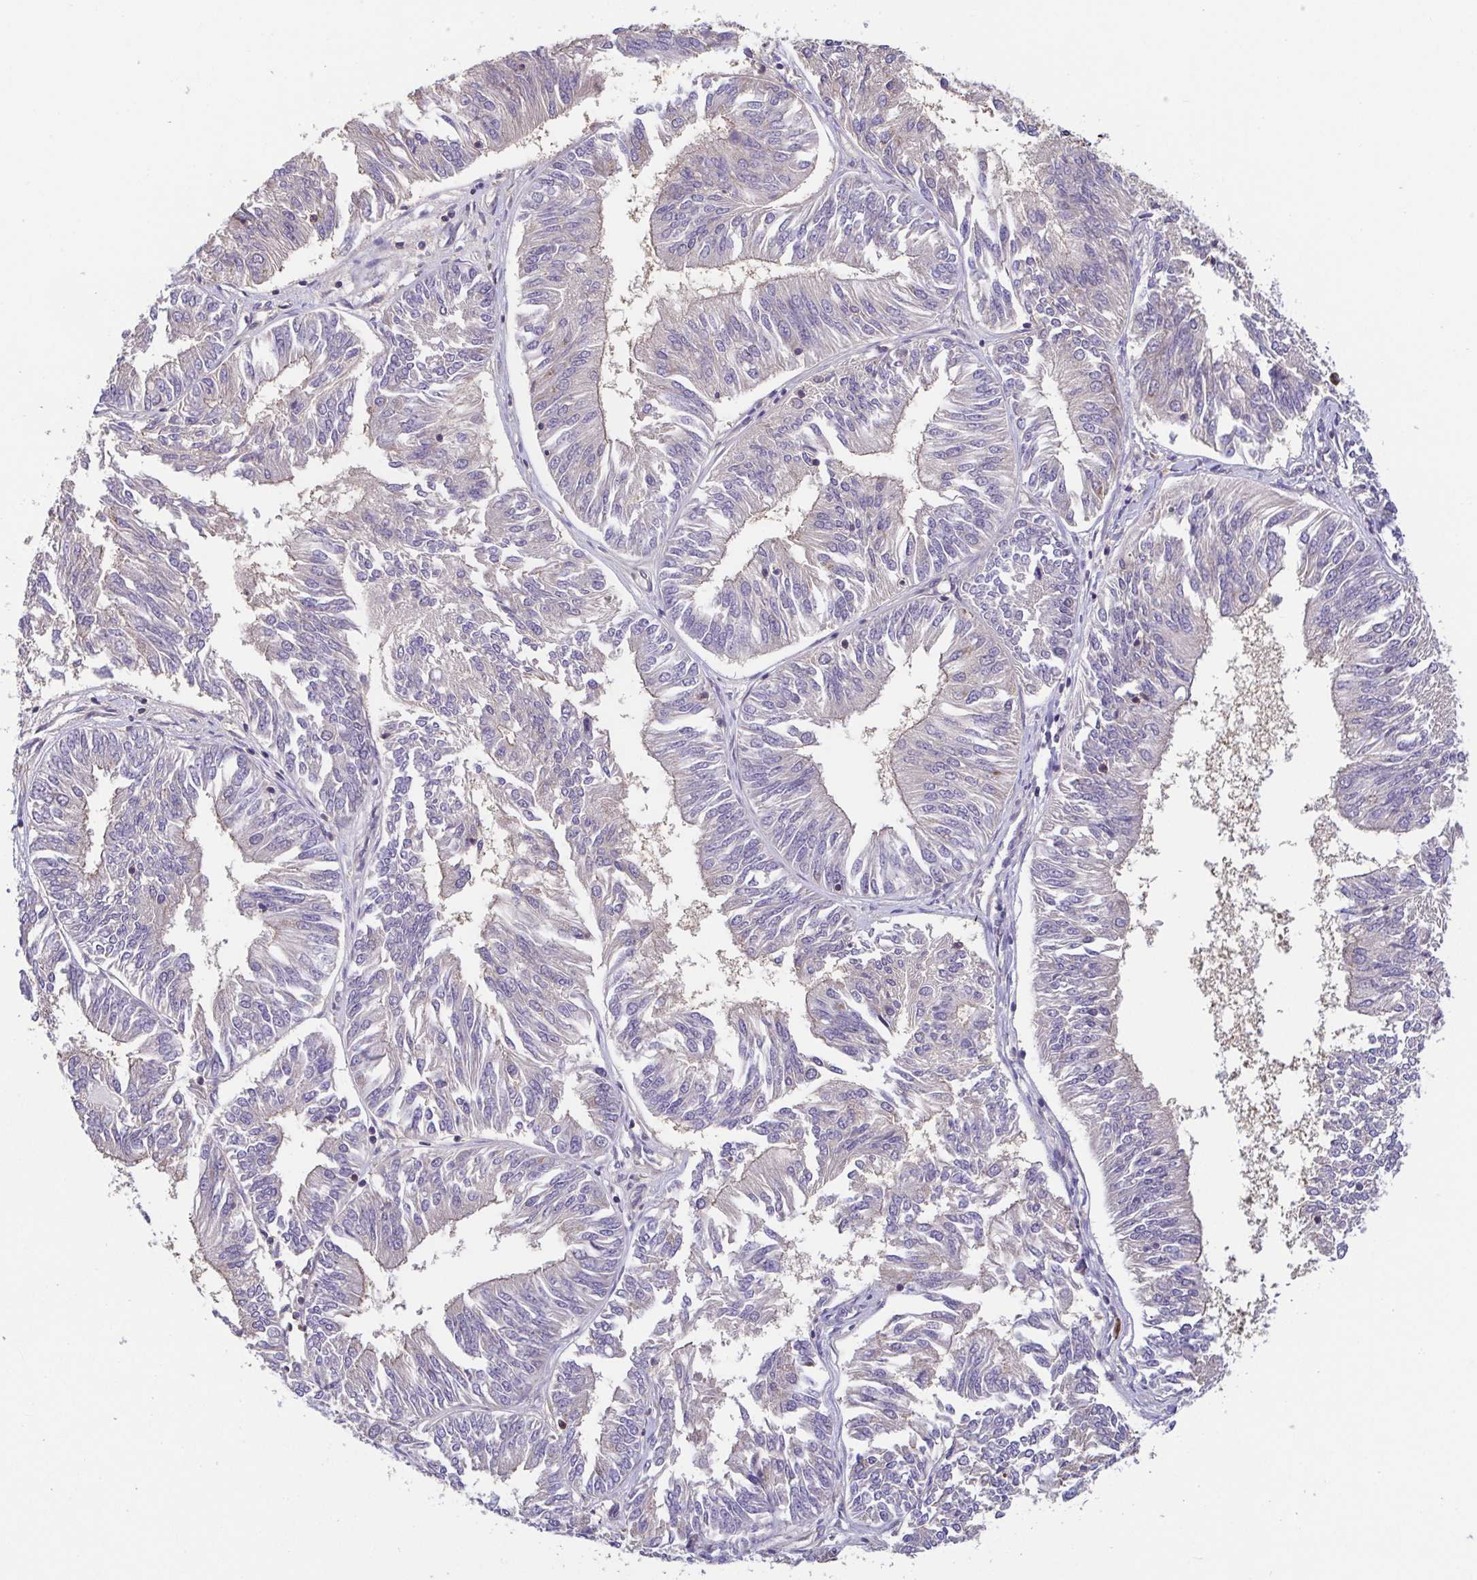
{"staining": {"intensity": "negative", "quantity": "none", "location": "none"}, "tissue": "endometrial cancer", "cell_type": "Tumor cells", "image_type": "cancer", "snomed": [{"axis": "morphology", "description": "Adenocarcinoma, NOS"}, {"axis": "topography", "description": "Endometrium"}], "caption": "Tumor cells are negative for protein expression in human endometrial cancer.", "gene": "PREPL", "patient": {"sex": "female", "age": 58}}